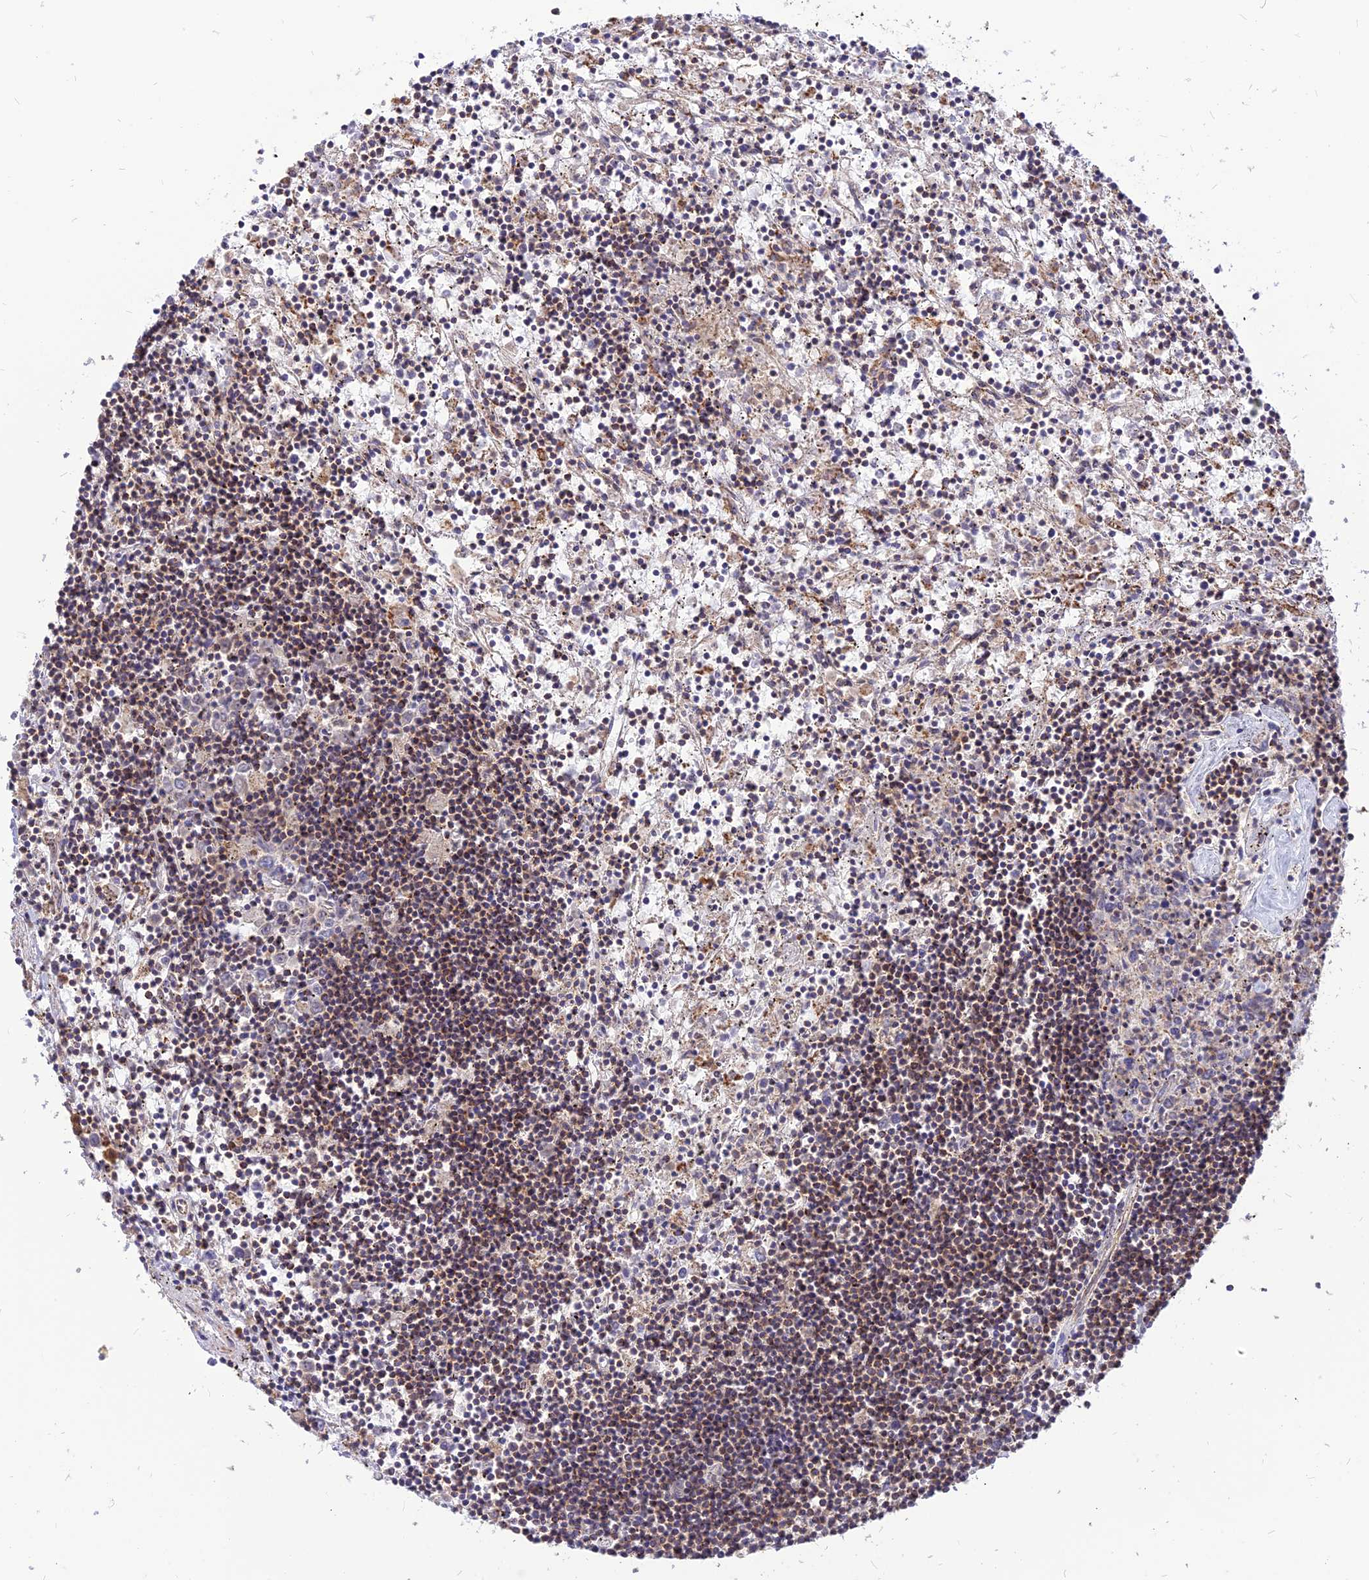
{"staining": {"intensity": "moderate", "quantity": "25%-75%", "location": "cytoplasmic/membranous"}, "tissue": "lymphoma", "cell_type": "Tumor cells", "image_type": "cancer", "snomed": [{"axis": "morphology", "description": "Malignant lymphoma, non-Hodgkin's type, Low grade"}, {"axis": "topography", "description": "Spleen"}], "caption": "Malignant lymphoma, non-Hodgkin's type (low-grade) stained with a protein marker demonstrates moderate staining in tumor cells.", "gene": "ECI1", "patient": {"sex": "male", "age": 76}}